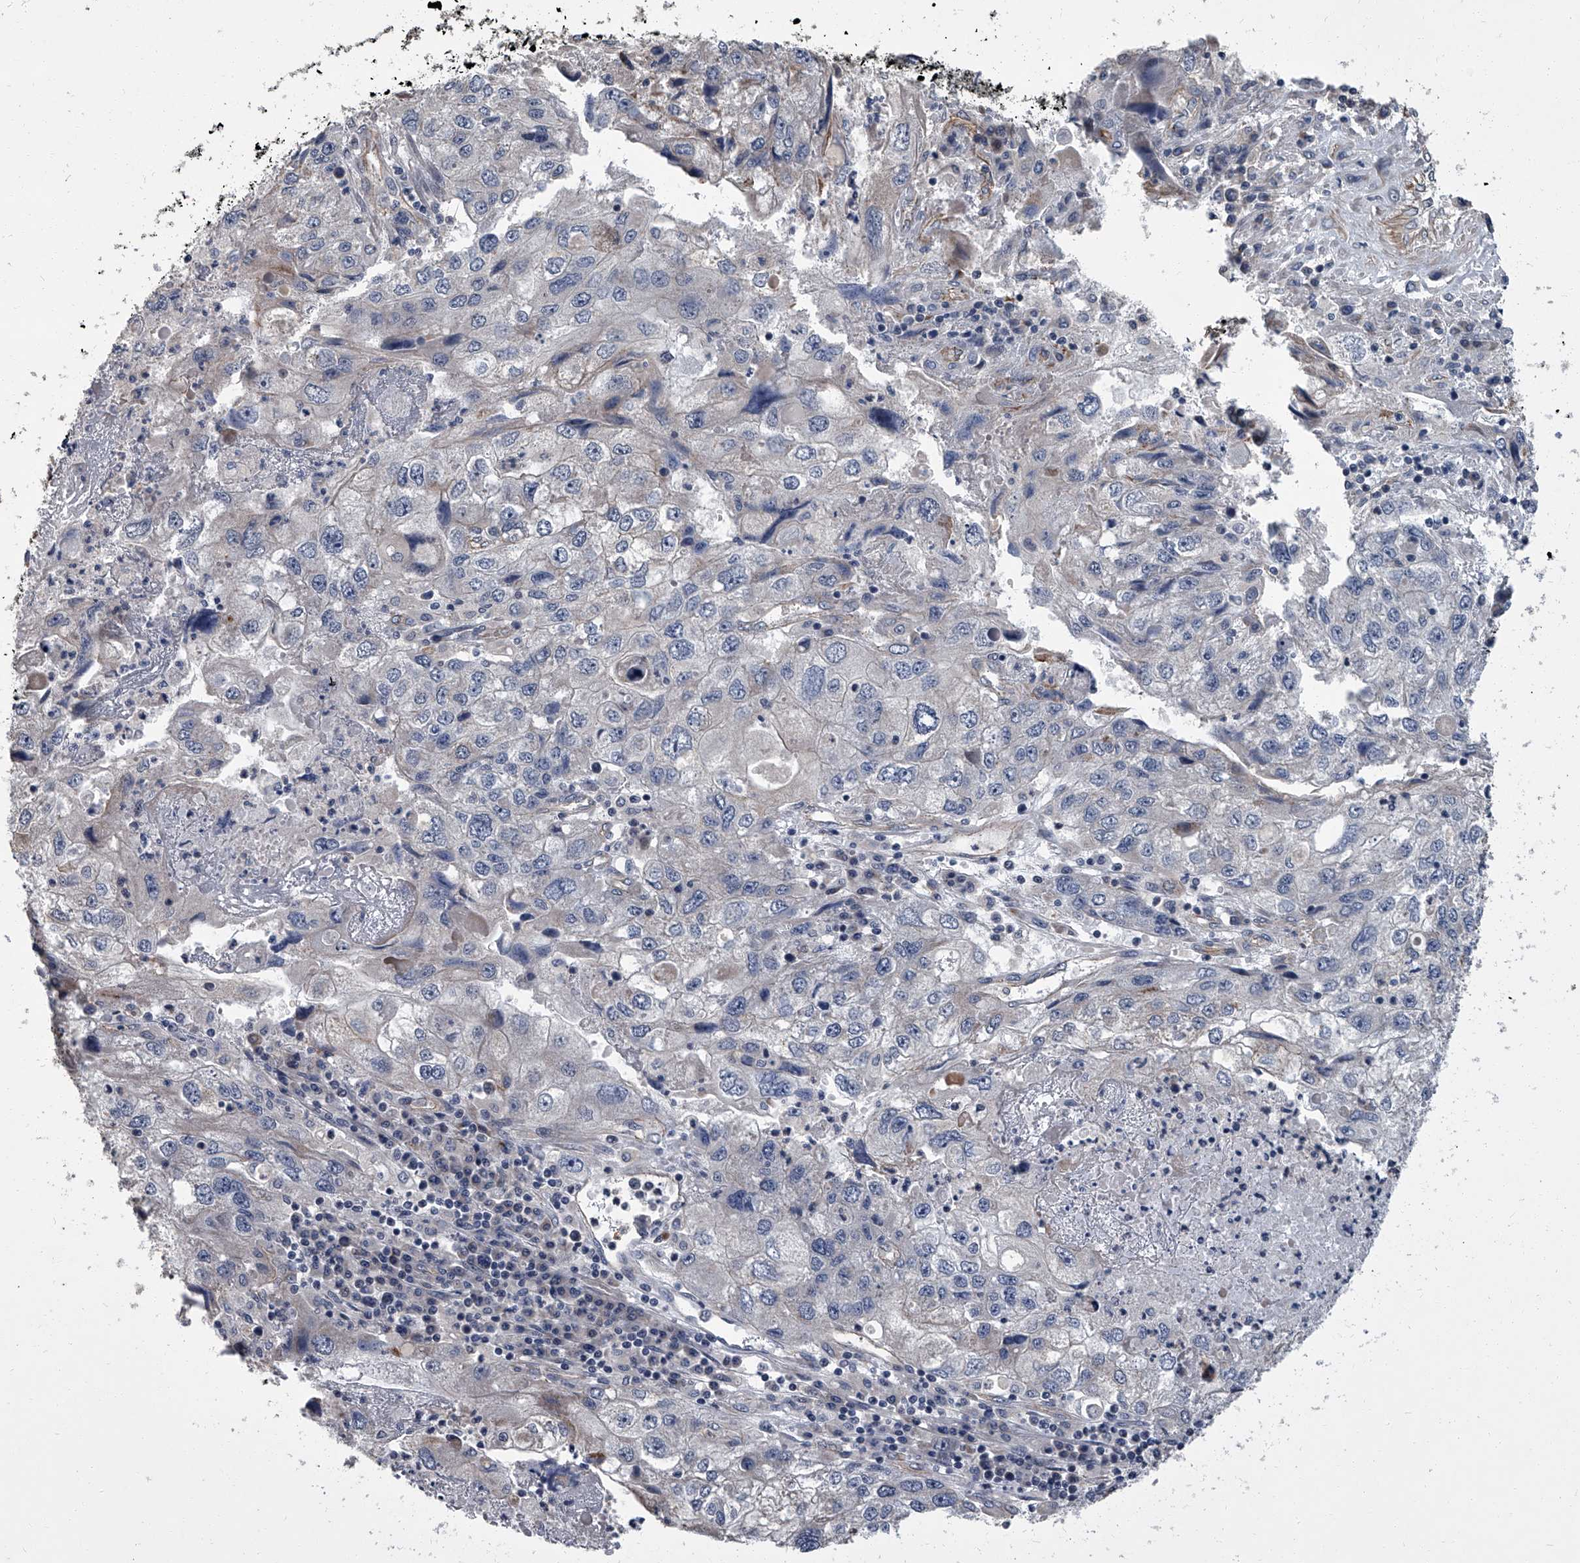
{"staining": {"intensity": "negative", "quantity": "none", "location": "none"}, "tissue": "endometrial cancer", "cell_type": "Tumor cells", "image_type": "cancer", "snomed": [{"axis": "morphology", "description": "Adenocarcinoma, NOS"}, {"axis": "topography", "description": "Endometrium"}], "caption": "Adenocarcinoma (endometrial) stained for a protein using IHC demonstrates no expression tumor cells.", "gene": "SIRT4", "patient": {"sex": "female", "age": 49}}